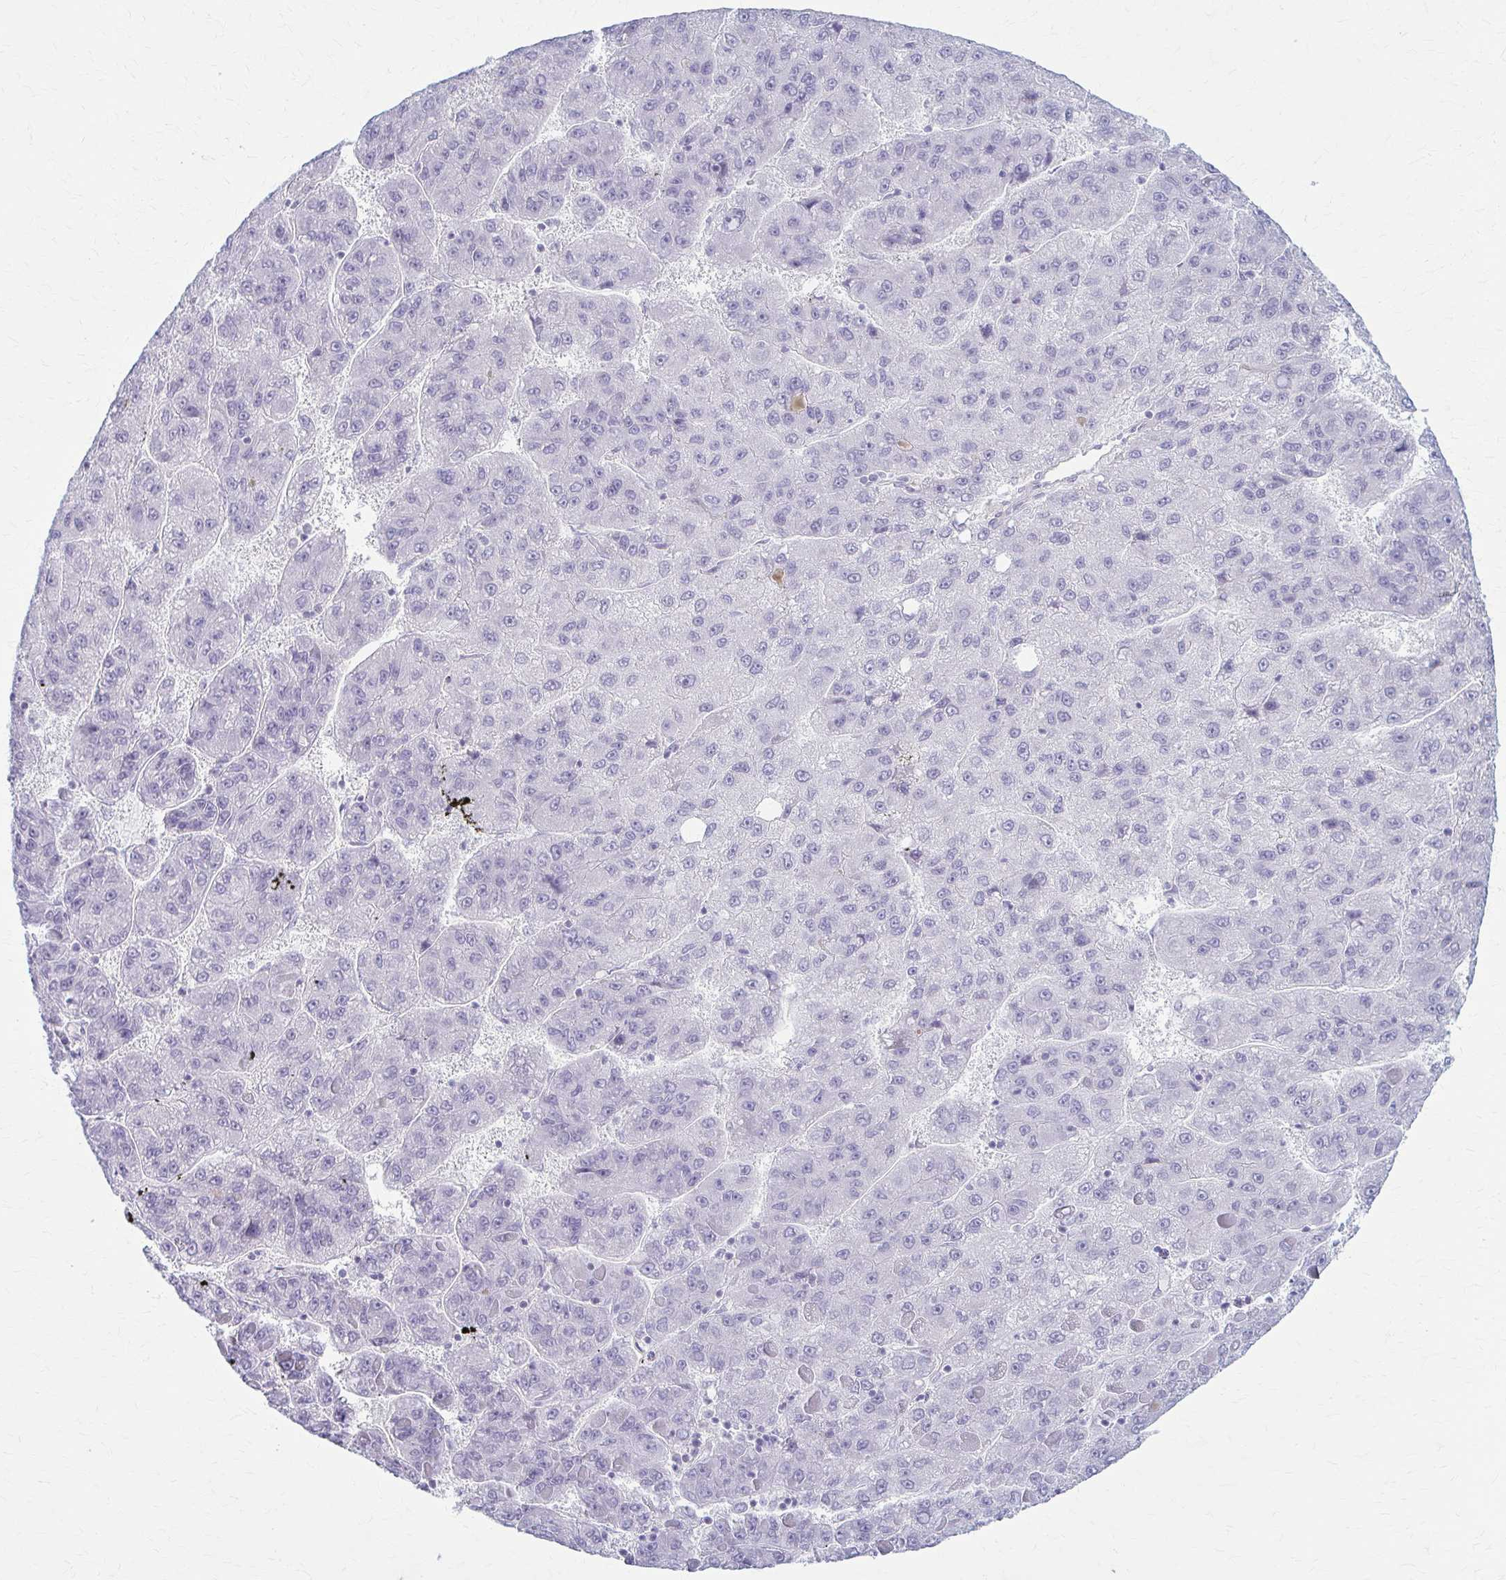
{"staining": {"intensity": "negative", "quantity": "none", "location": "none"}, "tissue": "liver cancer", "cell_type": "Tumor cells", "image_type": "cancer", "snomed": [{"axis": "morphology", "description": "Carcinoma, Hepatocellular, NOS"}, {"axis": "topography", "description": "Liver"}], "caption": "This histopathology image is of liver cancer stained with immunohistochemistry (IHC) to label a protein in brown with the nuclei are counter-stained blue. There is no staining in tumor cells.", "gene": "PRKRA", "patient": {"sex": "female", "age": 82}}